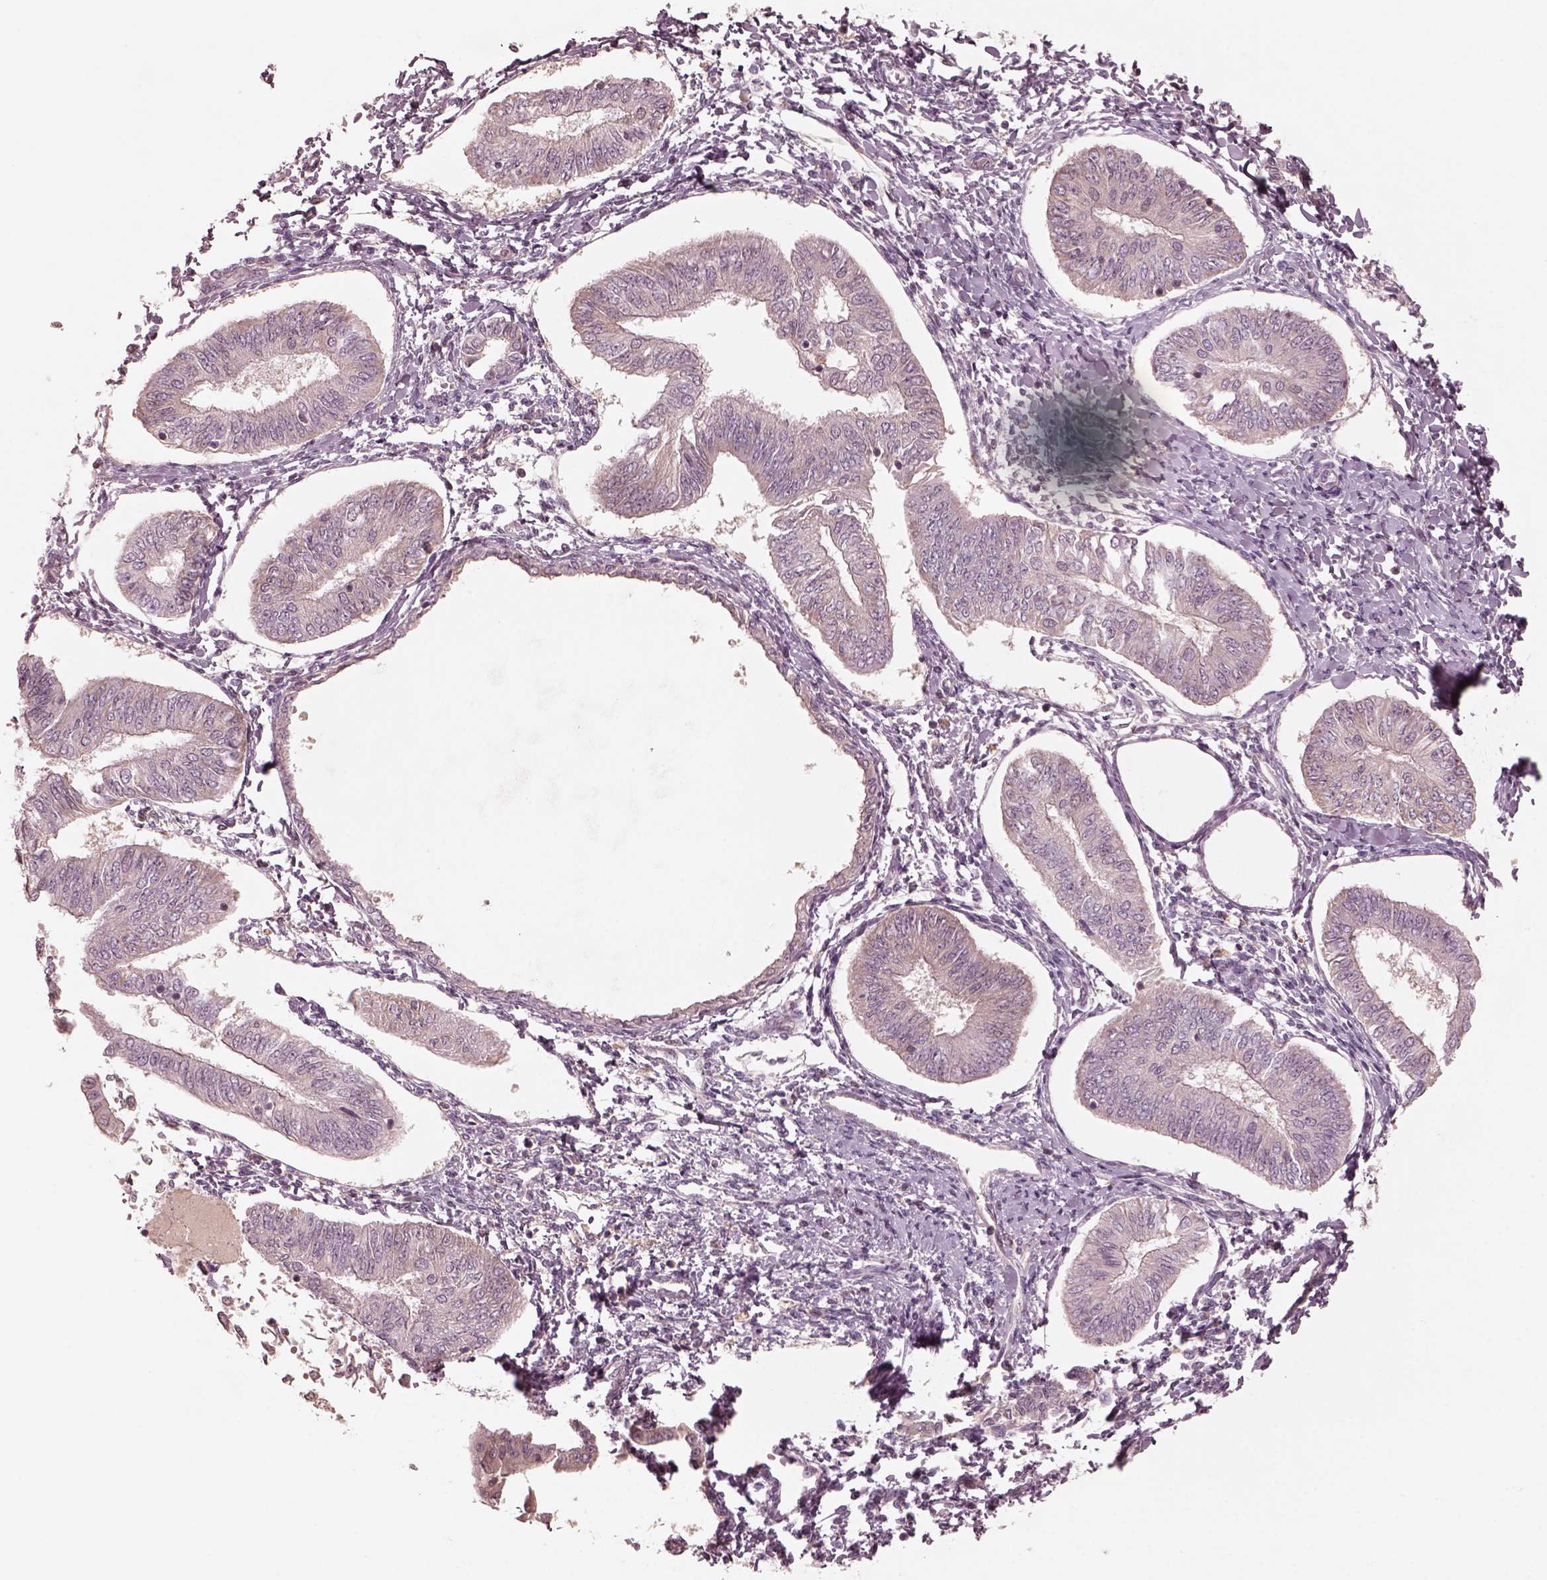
{"staining": {"intensity": "negative", "quantity": "none", "location": "none"}, "tissue": "endometrial cancer", "cell_type": "Tumor cells", "image_type": "cancer", "snomed": [{"axis": "morphology", "description": "Adenocarcinoma, NOS"}, {"axis": "topography", "description": "Endometrium"}], "caption": "A photomicrograph of endometrial cancer (adenocarcinoma) stained for a protein shows no brown staining in tumor cells.", "gene": "VWA5B1", "patient": {"sex": "female", "age": 58}}